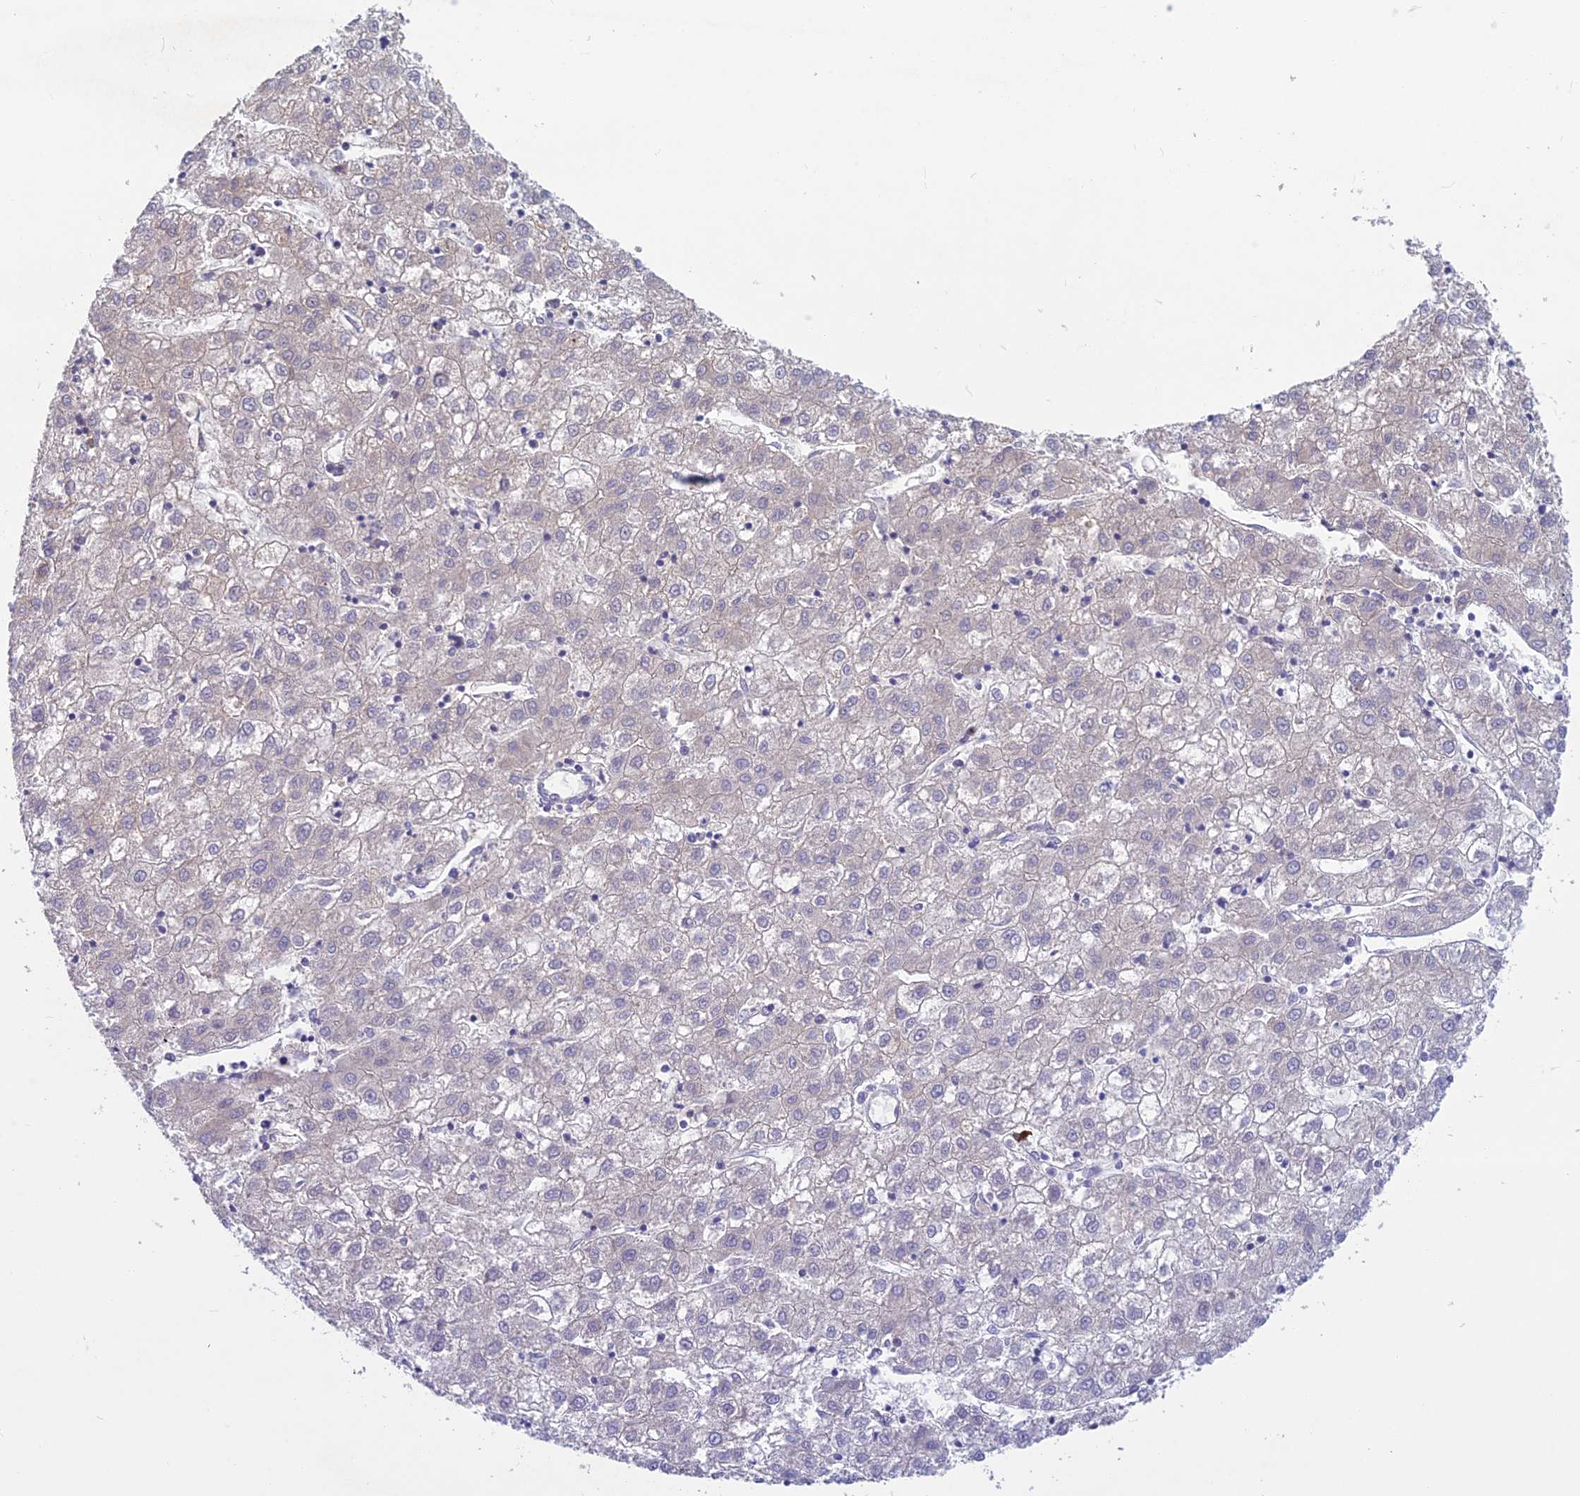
{"staining": {"intensity": "negative", "quantity": "none", "location": "none"}, "tissue": "liver cancer", "cell_type": "Tumor cells", "image_type": "cancer", "snomed": [{"axis": "morphology", "description": "Carcinoma, Hepatocellular, NOS"}, {"axis": "topography", "description": "Liver"}], "caption": "Immunohistochemistry (IHC) micrograph of neoplastic tissue: human liver cancer (hepatocellular carcinoma) stained with DAB (3,3'-diaminobenzidine) displays no significant protein positivity in tumor cells. (DAB (3,3'-diaminobenzidine) immunohistochemistry, high magnification).", "gene": "SNAP91", "patient": {"sex": "male", "age": 72}}